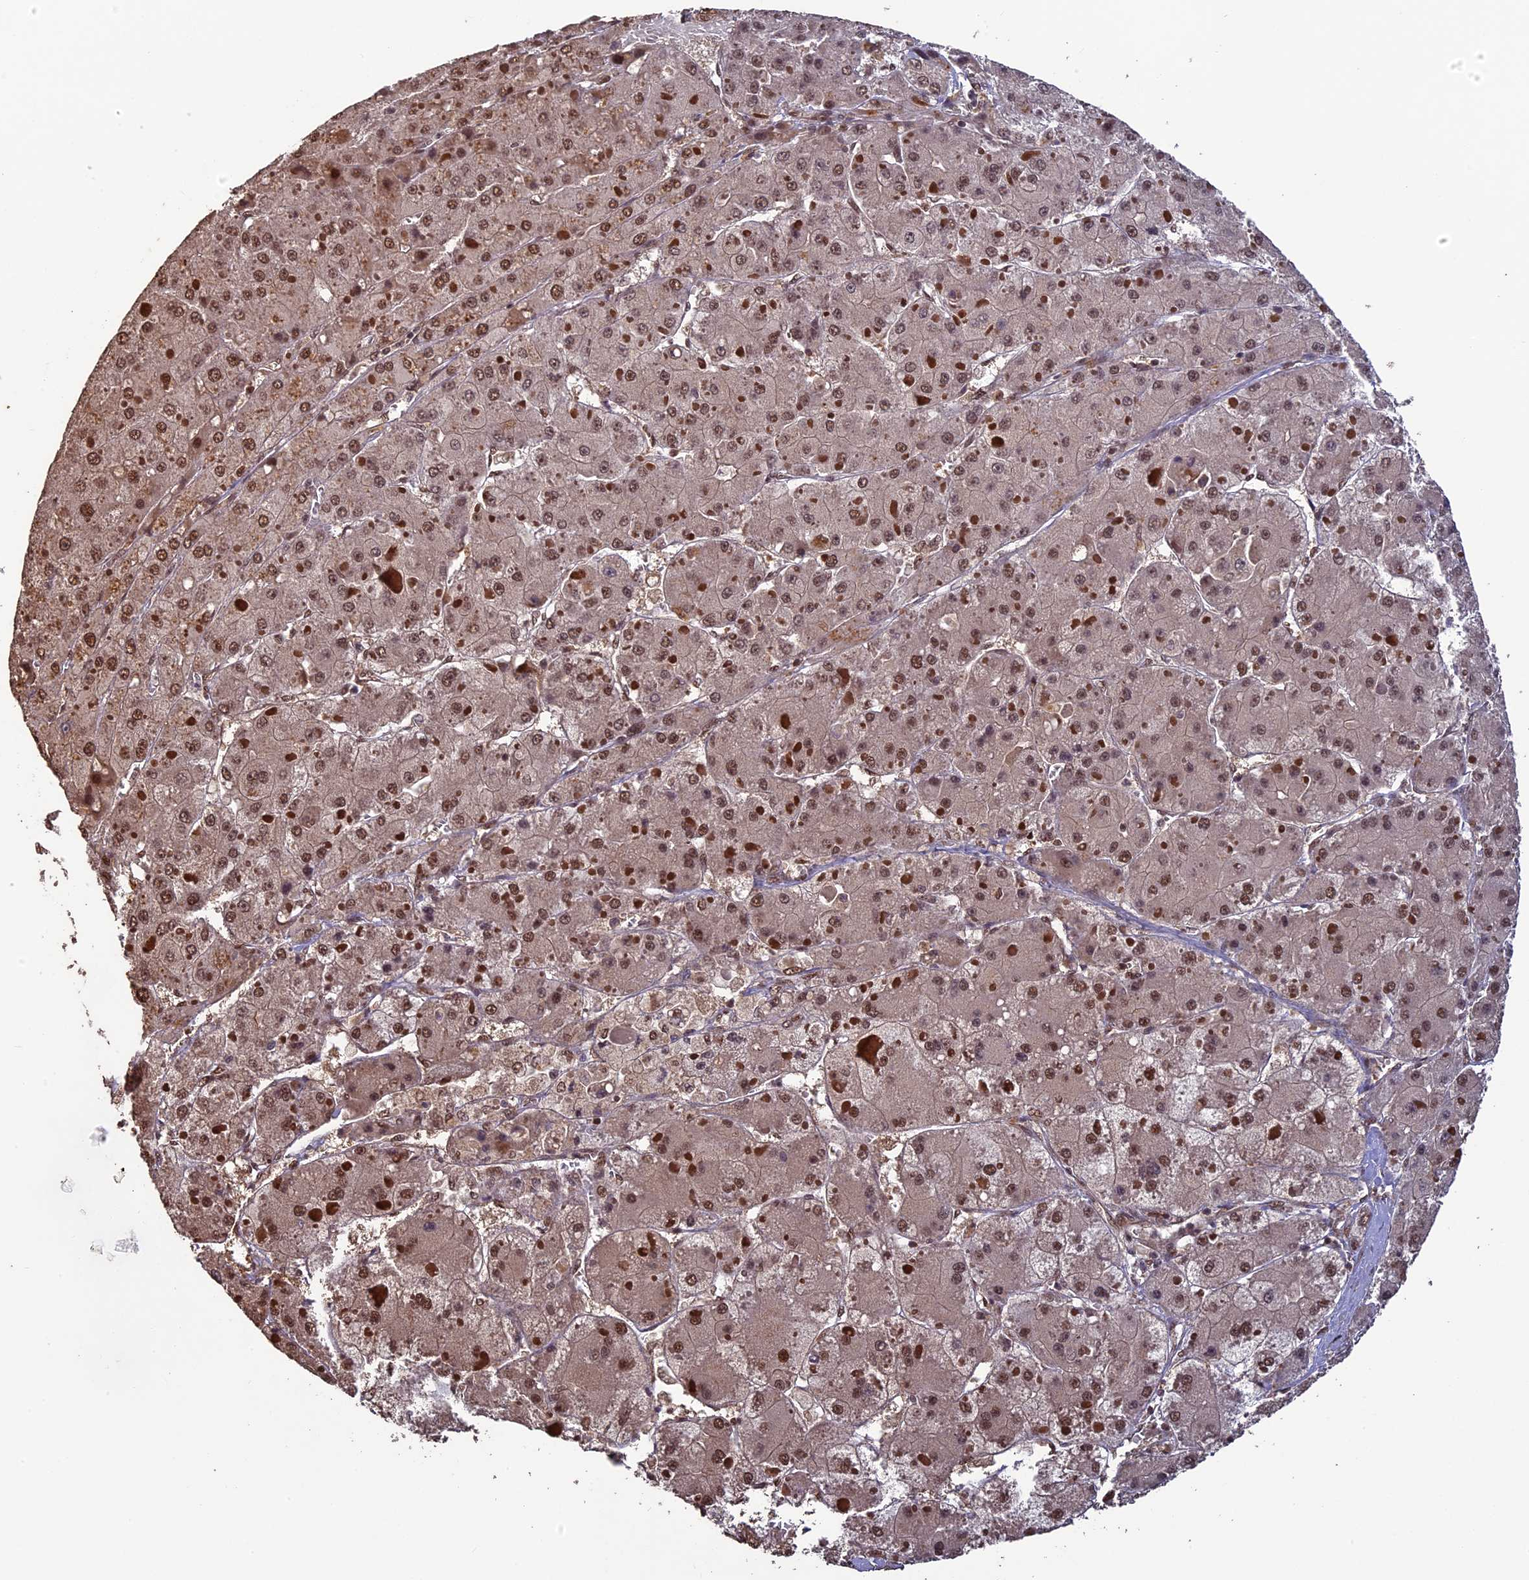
{"staining": {"intensity": "moderate", "quantity": "25%-75%", "location": "nuclear"}, "tissue": "liver cancer", "cell_type": "Tumor cells", "image_type": "cancer", "snomed": [{"axis": "morphology", "description": "Carcinoma, Hepatocellular, NOS"}, {"axis": "topography", "description": "Liver"}], "caption": "An immunohistochemistry (IHC) micrograph of tumor tissue is shown. Protein staining in brown highlights moderate nuclear positivity in liver cancer (hepatocellular carcinoma) within tumor cells. (DAB (3,3'-diaminobenzidine) IHC with brightfield microscopy, high magnification).", "gene": "NAE1", "patient": {"sex": "female", "age": 73}}